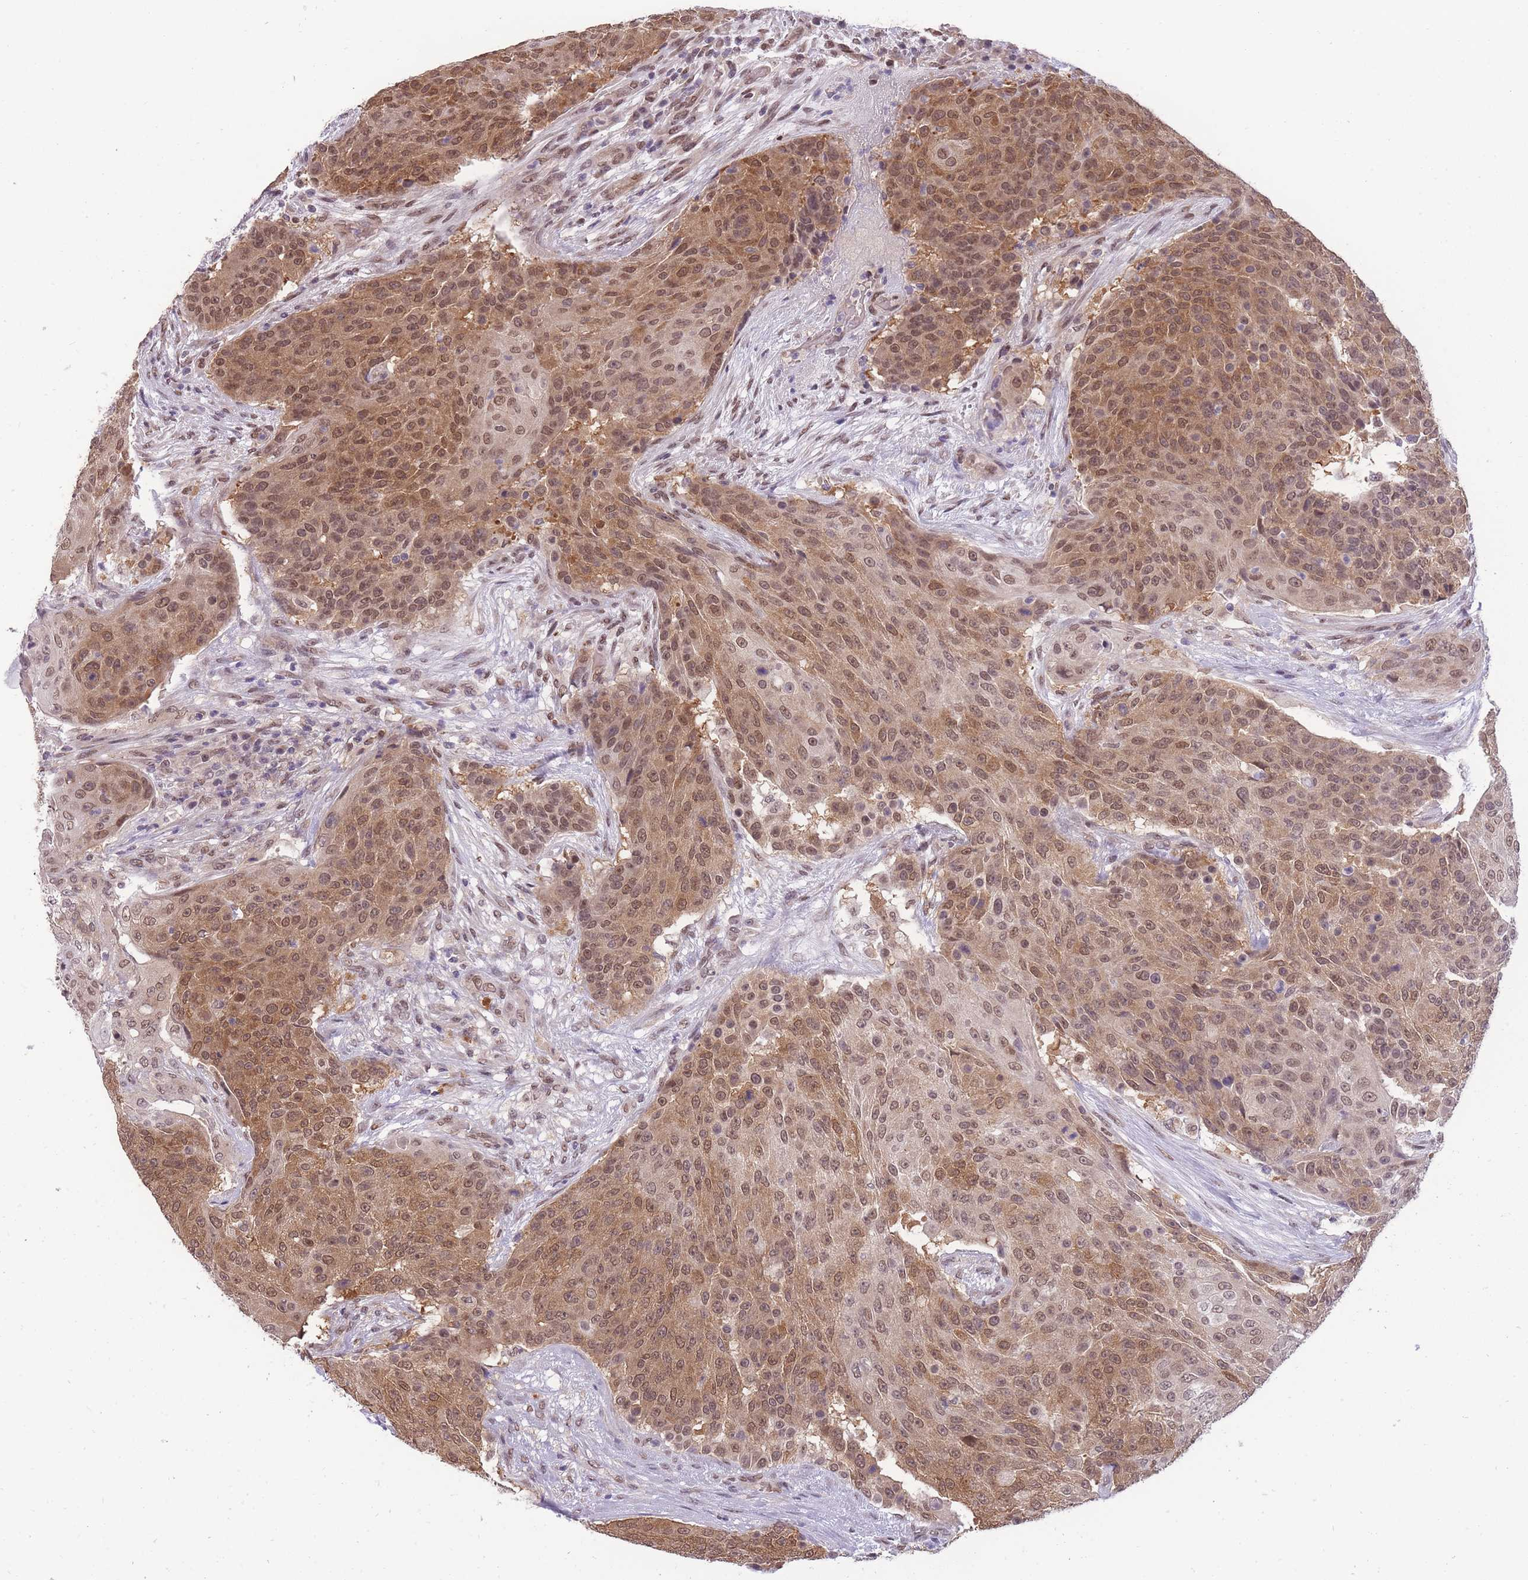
{"staining": {"intensity": "moderate", "quantity": ">75%", "location": "cytoplasmic/membranous,nuclear"}, "tissue": "urothelial cancer", "cell_type": "Tumor cells", "image_type": "cancer", "snomed": [{"axis": "morphology", "description": "Urothelial carcinoma, High grade"}, {"axis": "topography", "description": "Urinary bladder"}], "caption": "Tumor cells show medium levels of moderate cytoplasmic/membranous and nuclear positivity in about >75% of cells in human urothelial cancer.", "gene": "CDIP1", "patient": {"sex": "female", "age": 63}}